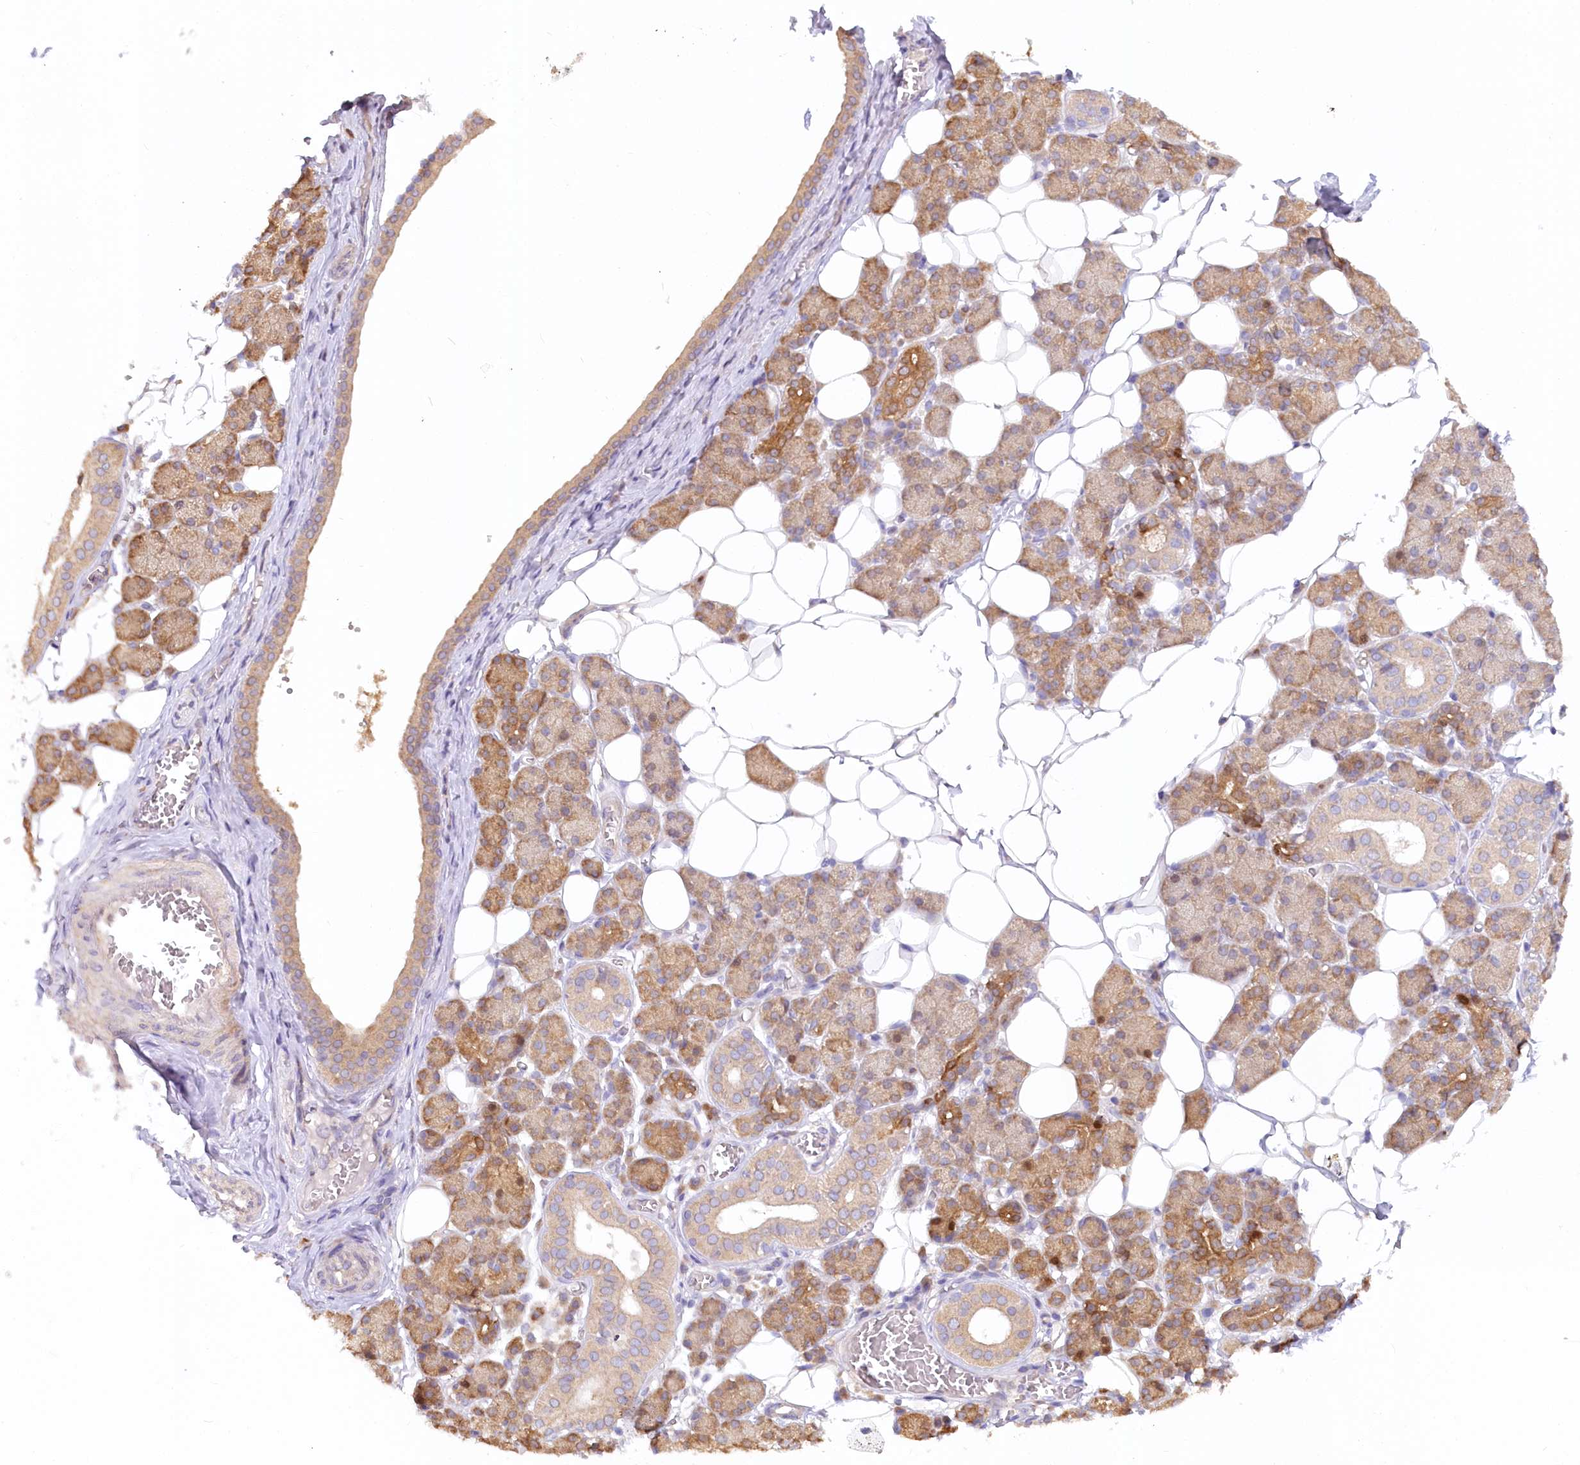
{"staining": {"intensity": "moderate", "quantity": ">75%", "location": "cytoplasmic/membranous,nuclear"}, "tissue": "salivary gland", "cell_type": "Glandular cells", "image_type": "normal", "snomed": [{"axis": "morphology", "description": "Normal tissue, NOS"}, {"axis": "topography", "description": "Salivary gland"}], "caption": "Protein expression by IHC displays moderate cytoplasmic/membranous,nuclear expression in approximately >75% of glandular cells in normal salivary gland.", "gene": "PAIP2", "patient": {"sex": "female", "age": 33}}